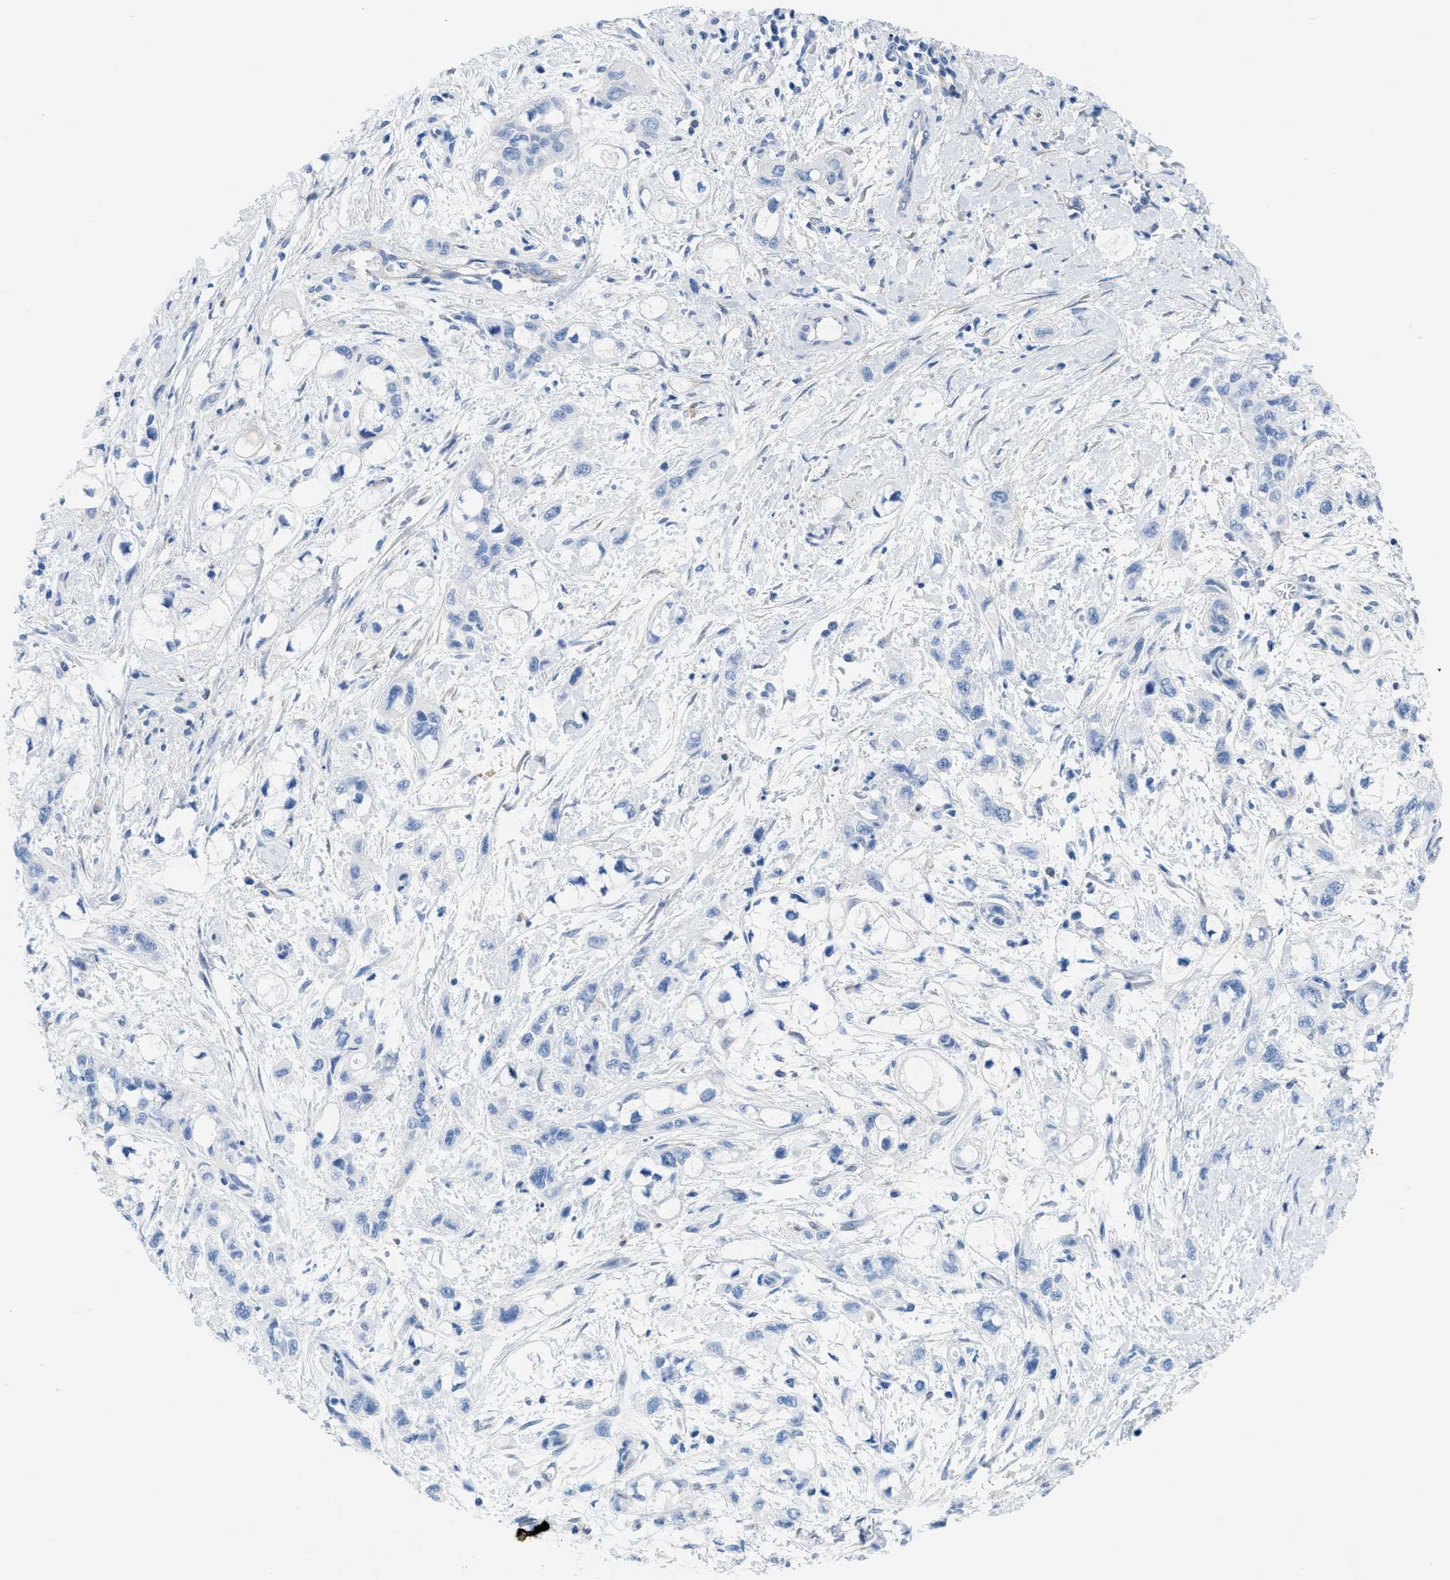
{"staining": {"intensity": "negative", "quantity": "none", "location": "none"}, "tissue": "pancreatic cancer", "cell_type": "Tumor cells", "image_type": "cancer", "snomed": [{"axis": "morphology", "description": "Adenocarcinoma, NOS"}, {"axis": "topography", "description": "Pancreas"}], "caption": "IHC of pancreatic cancer reveals no expression in tumor cells.", "gene": "ASGR1", "patient": {"sex": "male", "age": 74}}